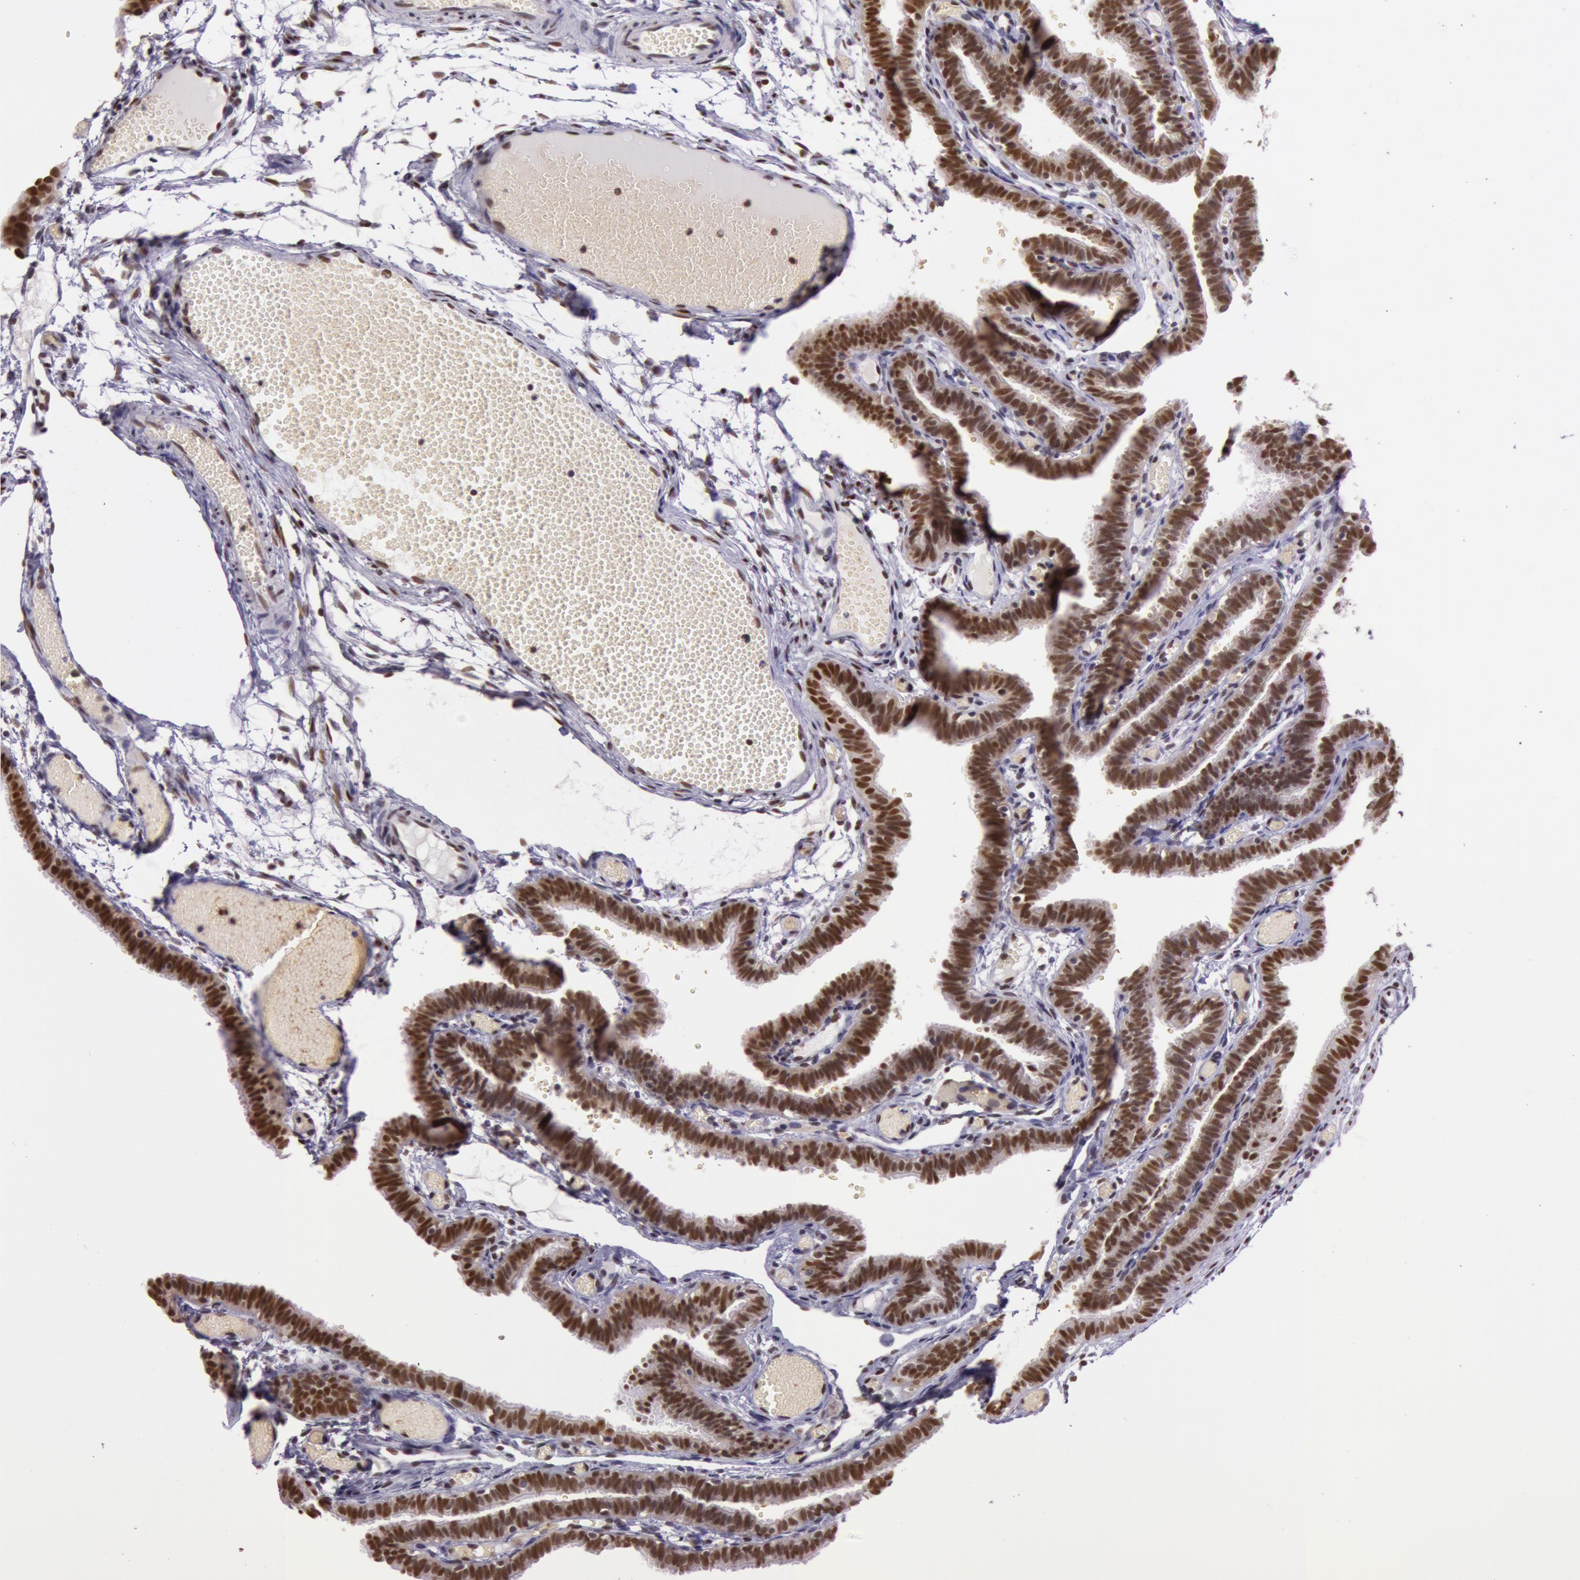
{"staining": {"intensity": "moderate", "quantity": ">75%", "location": "nuclear"}, "tissue": "fallopian tube", "cell_type": "Glandular cells", "image_type": "normal", "snomed": [{"axis": "morphology", "description": "Normal tissue, NOS"}, {"axis": "topography", "description": "Fallopian tube"}], "caption": "Fallopian tube stained with immunohistochemistry exhibits moderate nuclear staining in about >75% of glandular cells.", "gene": "NBN", "patient": {"sex": "female", "age": 29}}